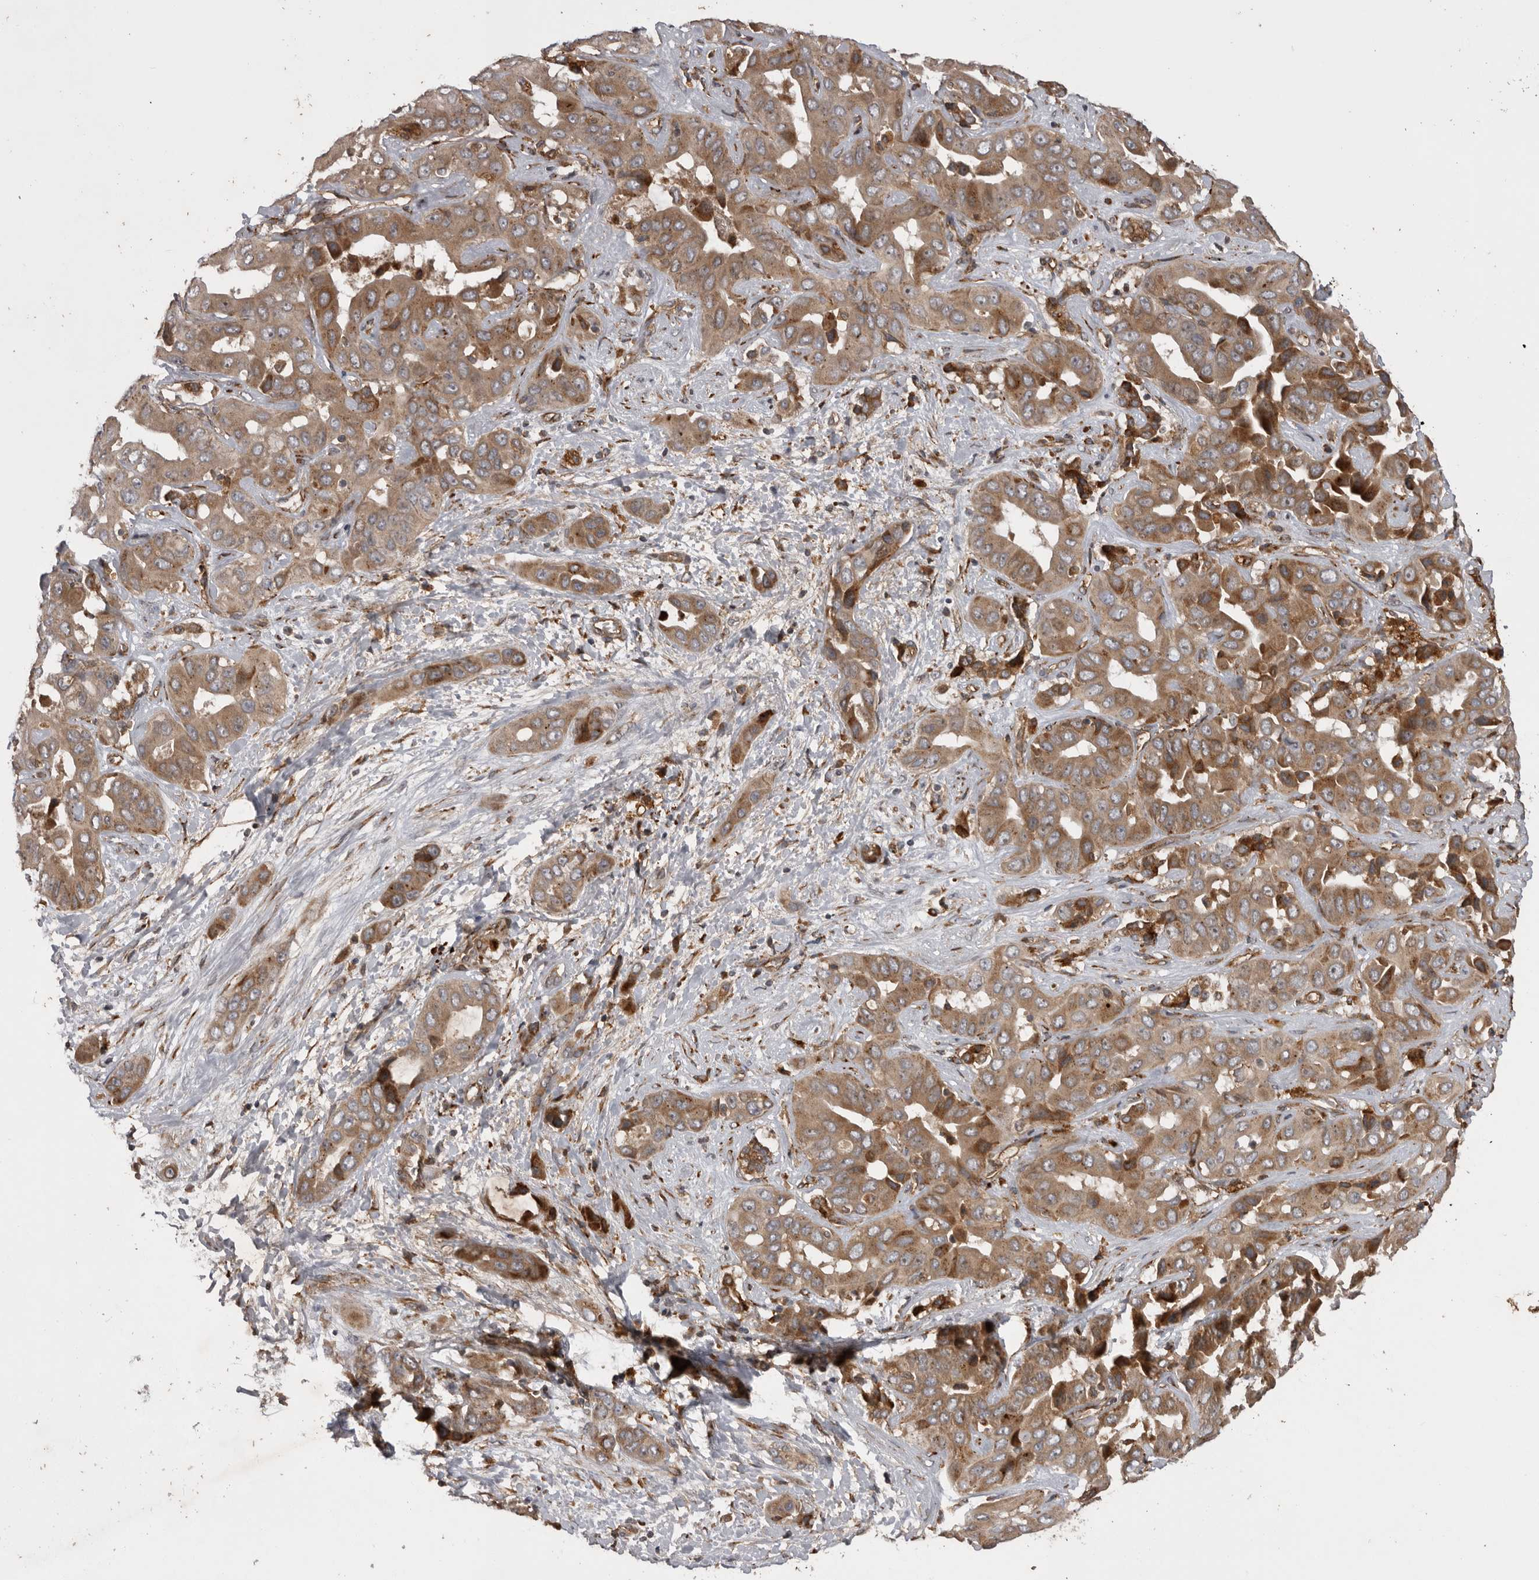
{"staining": {"intensity": "moderate", "quantity": ">75%", "location": "cytoplasmic/membranous"}, "tissue": "liver cancer", "cell_type": "Tumor cells", "image_type": "cancer", "snomed": [{"axis": "morphology", "description": "Cholangiocarcinoma"}, {"axis": "topography", "description": "Liver"}], "caption": "Liver cancer stained with a protein marker exhibits moderate staining in tumor cells.", "gene": "RAB3GAP2", "patient": {"sex": "female", "age": 52}}